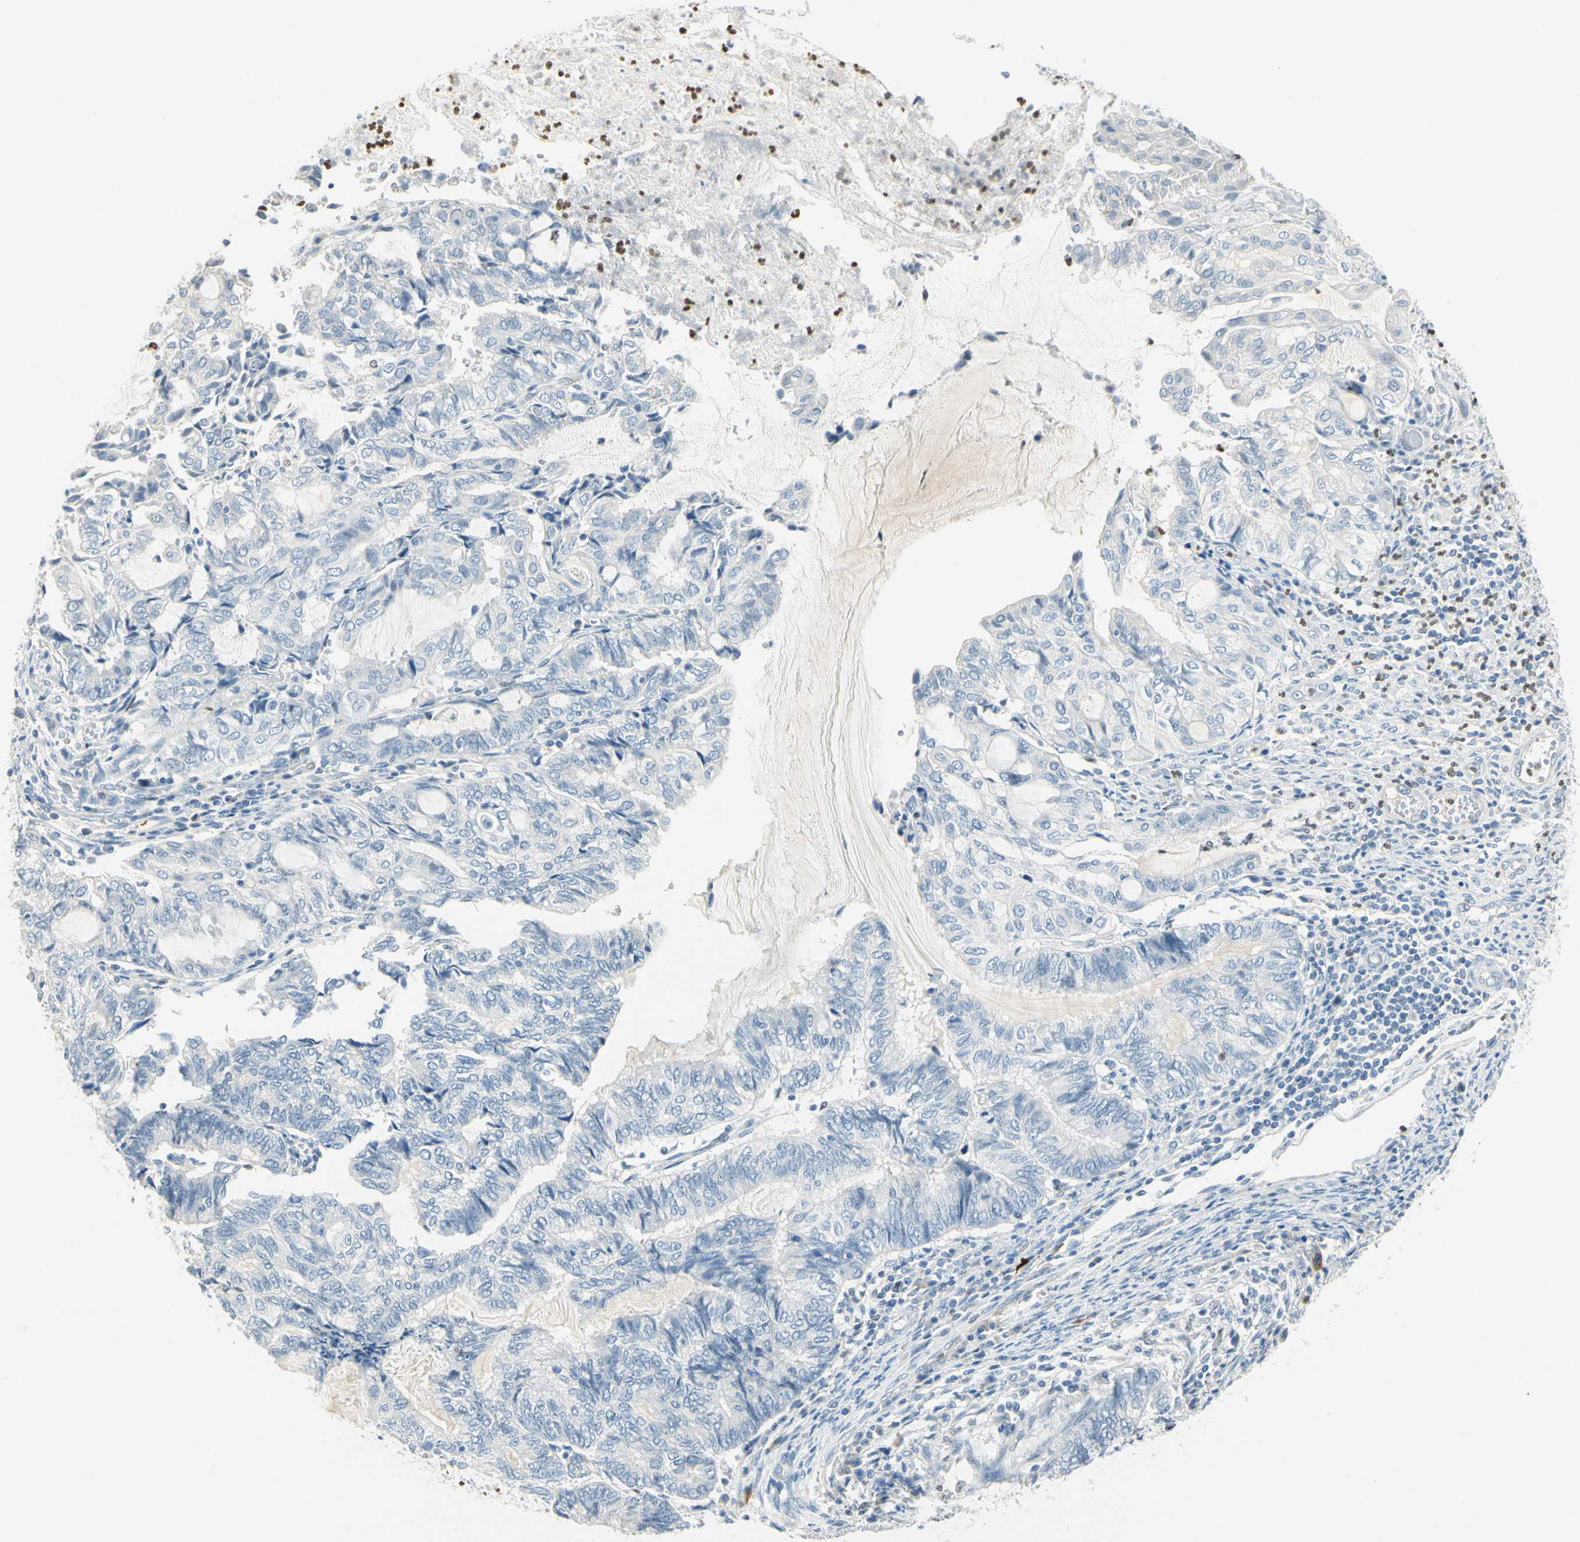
{"staining": {"intensity": "negative", "quantity": "none", "location": "none"}, "tissue": "endometrial cancer", "cell_type": "Tumor cells", "image_type": "cancer", "snomed": [{"axis": "morphology", "description": "Adenocarcinoma, NOS"}, {"axis": "topography", "description": "Uterus"}, {"axis": "topography", "description": "Endometrium"}], "caption": "This is a photomicrograph of immunohistochemistry (IHC) staining of adenocarcinoma (endometrial), which shows no positivity in tumor cells.", "gene": "MLLT10", "patient": {"sex": "female", "age": 70}}